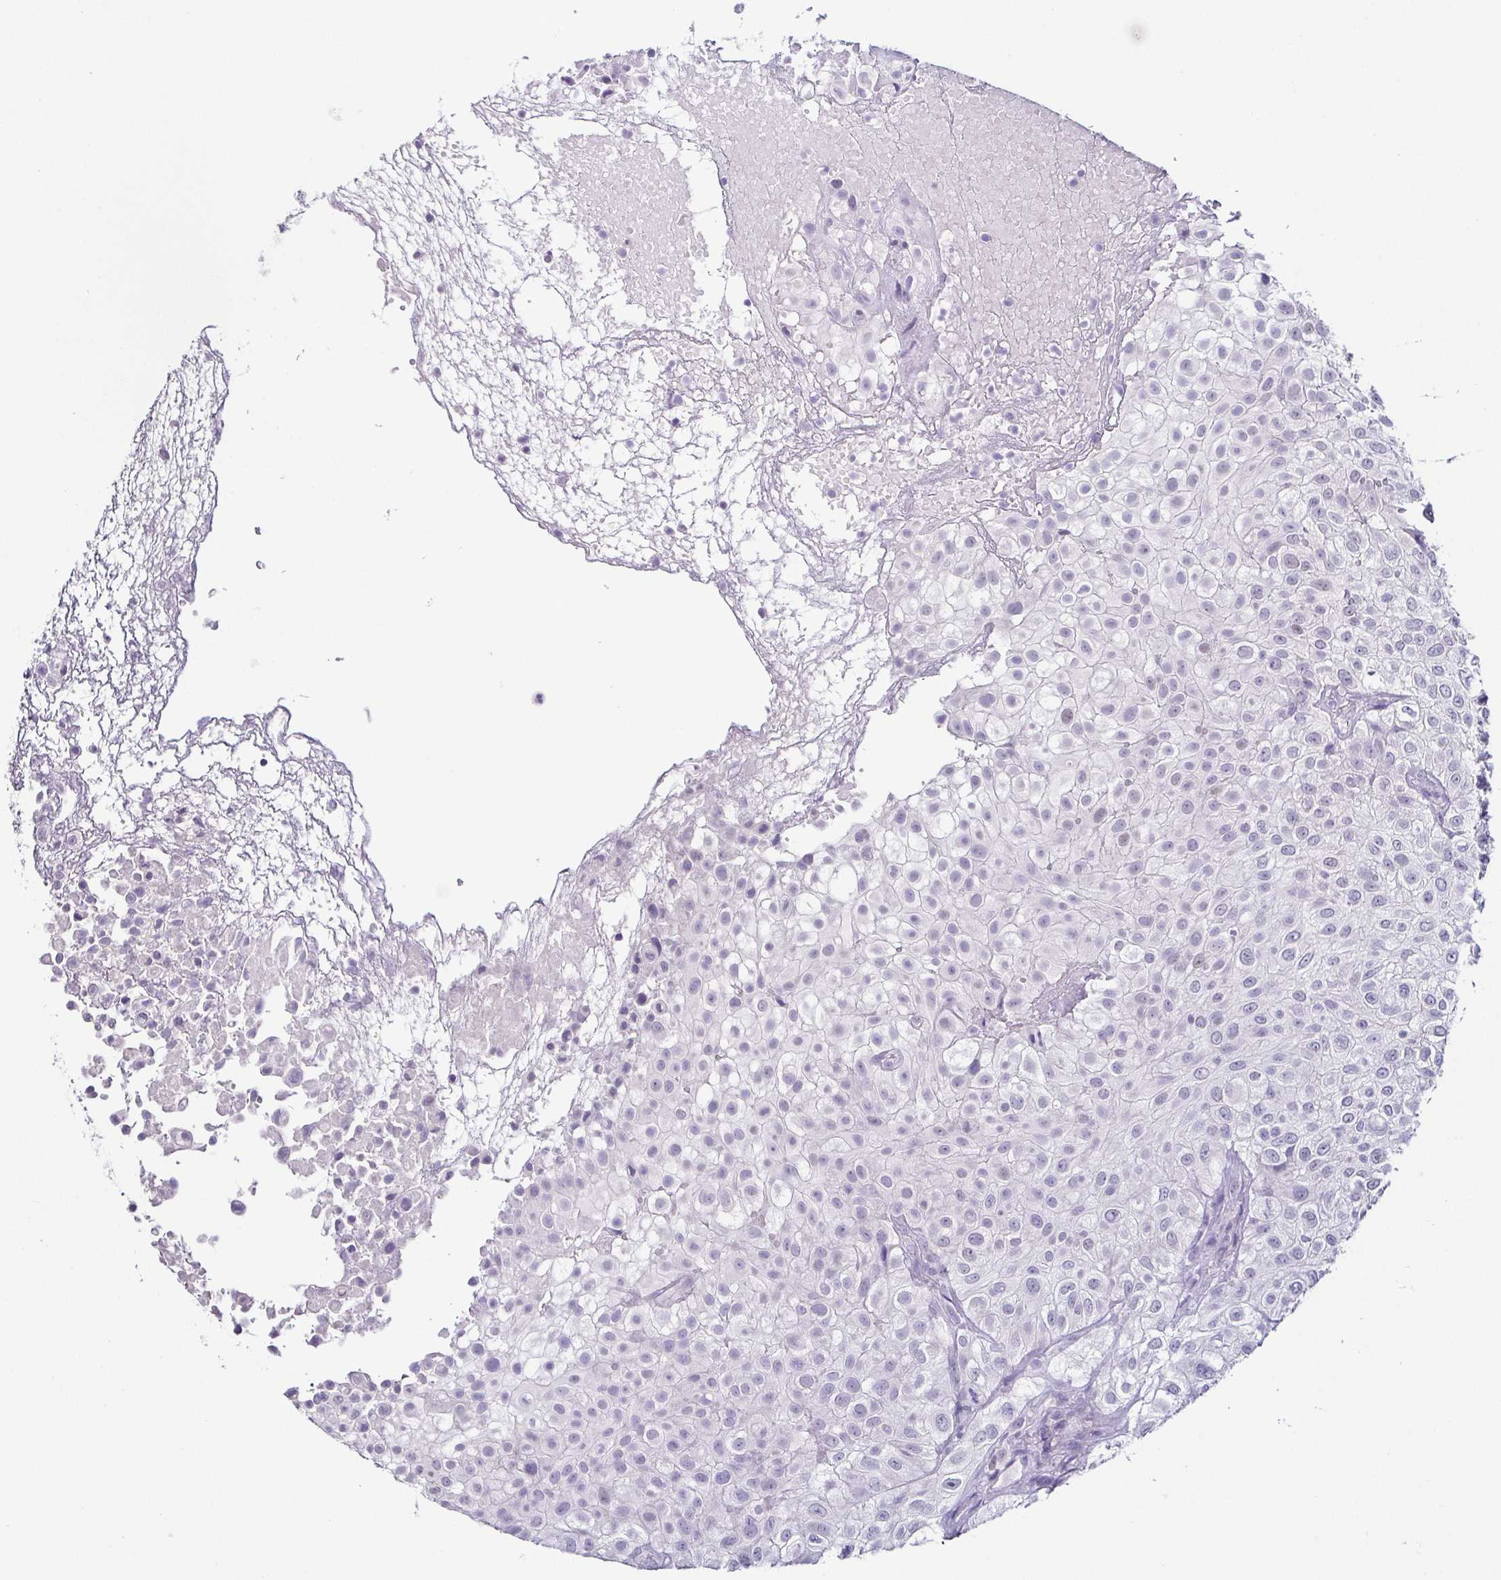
{"staining": {"intensity": "negative", "quantity": "none", "location": "none"}, "tissue": "urothelial cancer", "cell_type": "Tumor cells", "image_type": "cancer", "snomed": [{"axis": "morphology", "description": "Urothelial carcinoma, High grade"}, {"axis": "topography", "description": "Urinary bladder"}], "caption": "DAB (3,3'-diaminobenzidine) immunohistochemical staining of human urothelial carcinoma (high-grade) exhibits no significant expression in tumor cells.", "gene": "TP73", "patient": {"sex": "male", "age": 56}}